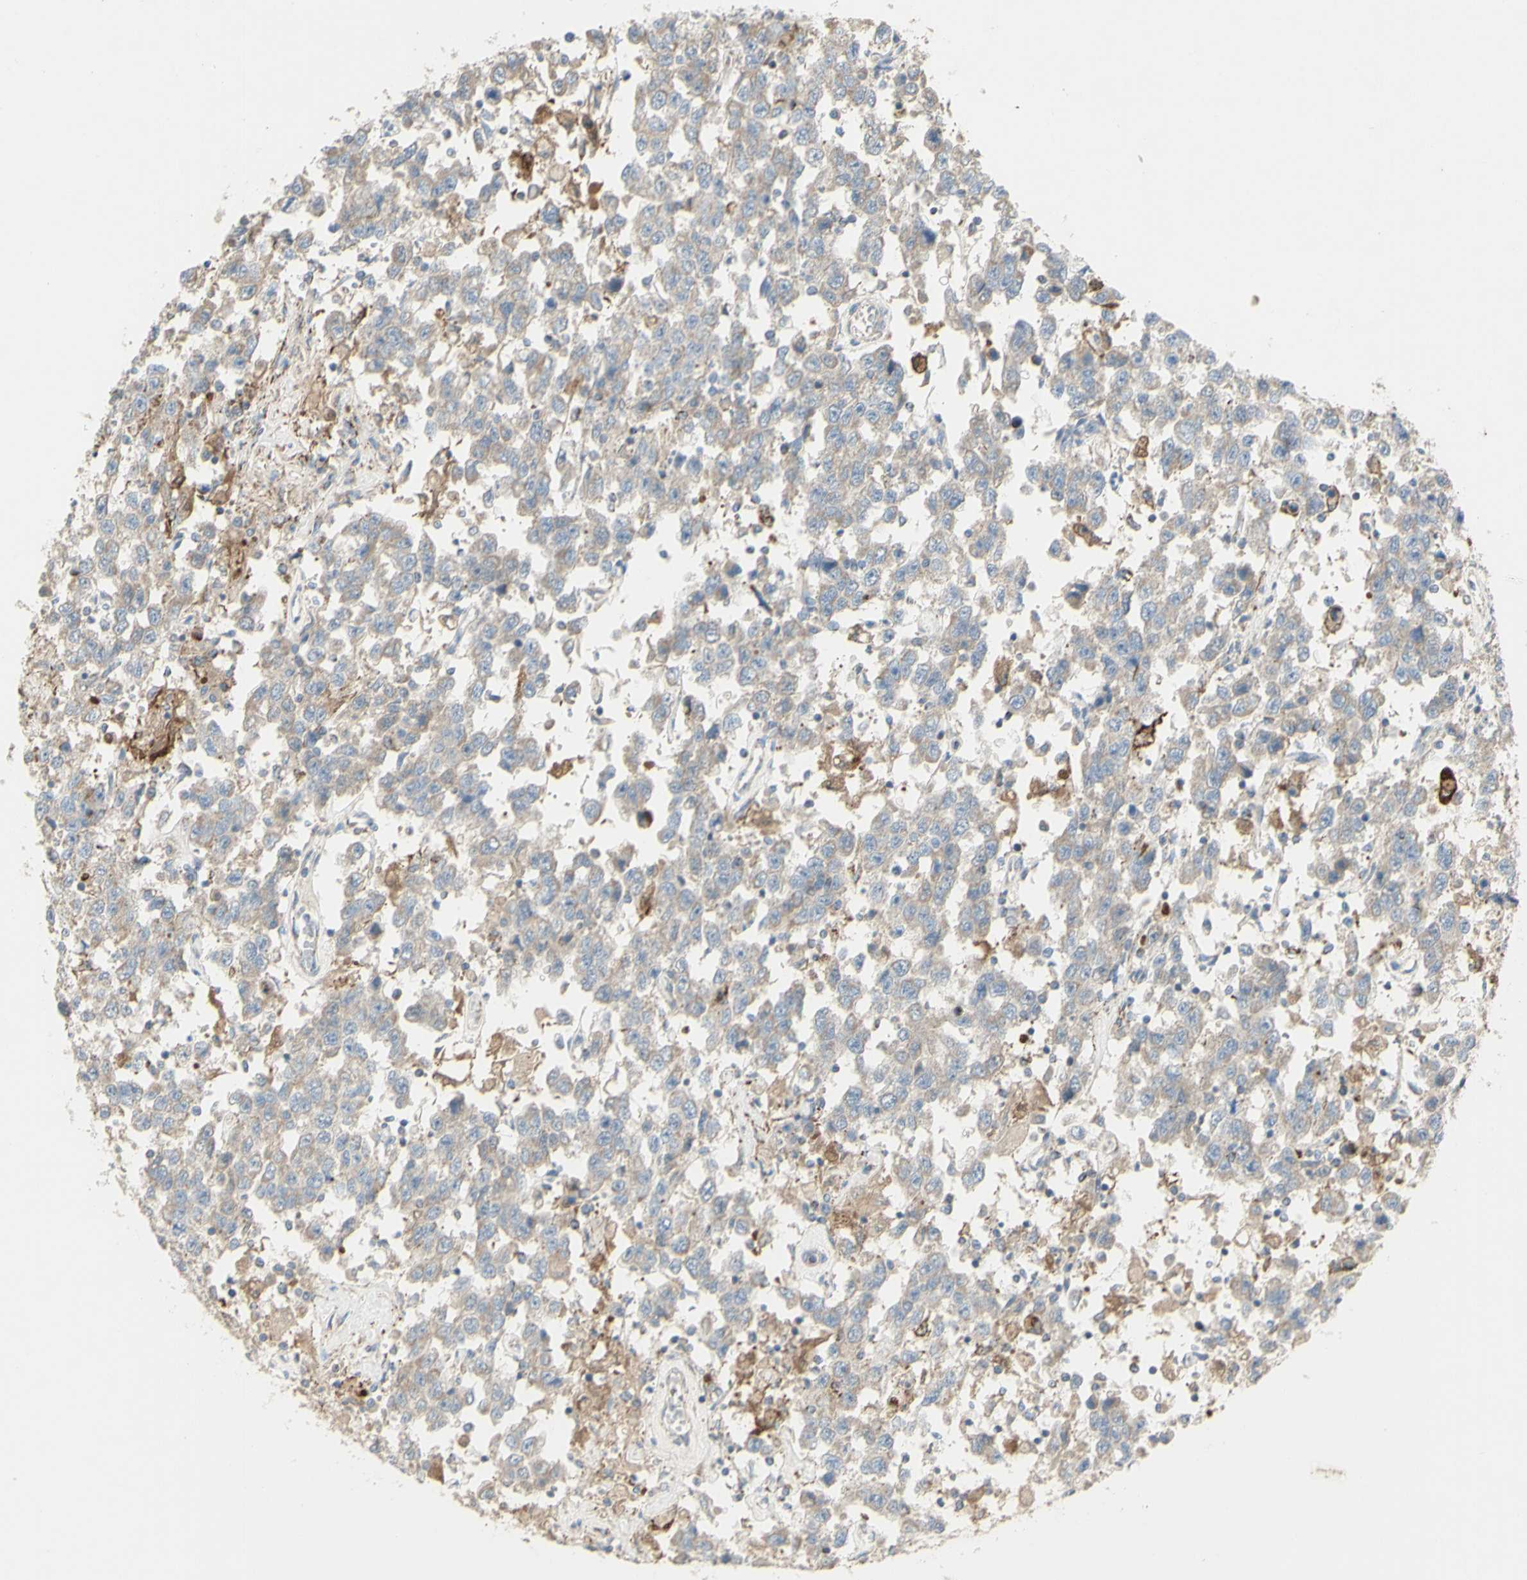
{"staining": {"intensity": "weak", "quantity": ">75%", "location": "cytoplasmic/membranous"}, "tissue": "testis cancer", "cell_type": "Tumor cells", "image_type": "cancer", "snomed": [{"axis": "morphology", "description": "Seminoma, NOS"}, {"axis": "topography", "description": "Testis"}], "caption": "Immunohistochemical staining of testis cancer shows weak cytoplasmic/membranous protein positivity in about >75% of tumor cells. (Brightfield microscopy of DAB IHC at high magnification).", "gene": "CNTNAP1", "patient": {"sex": "male", "age": 41}}